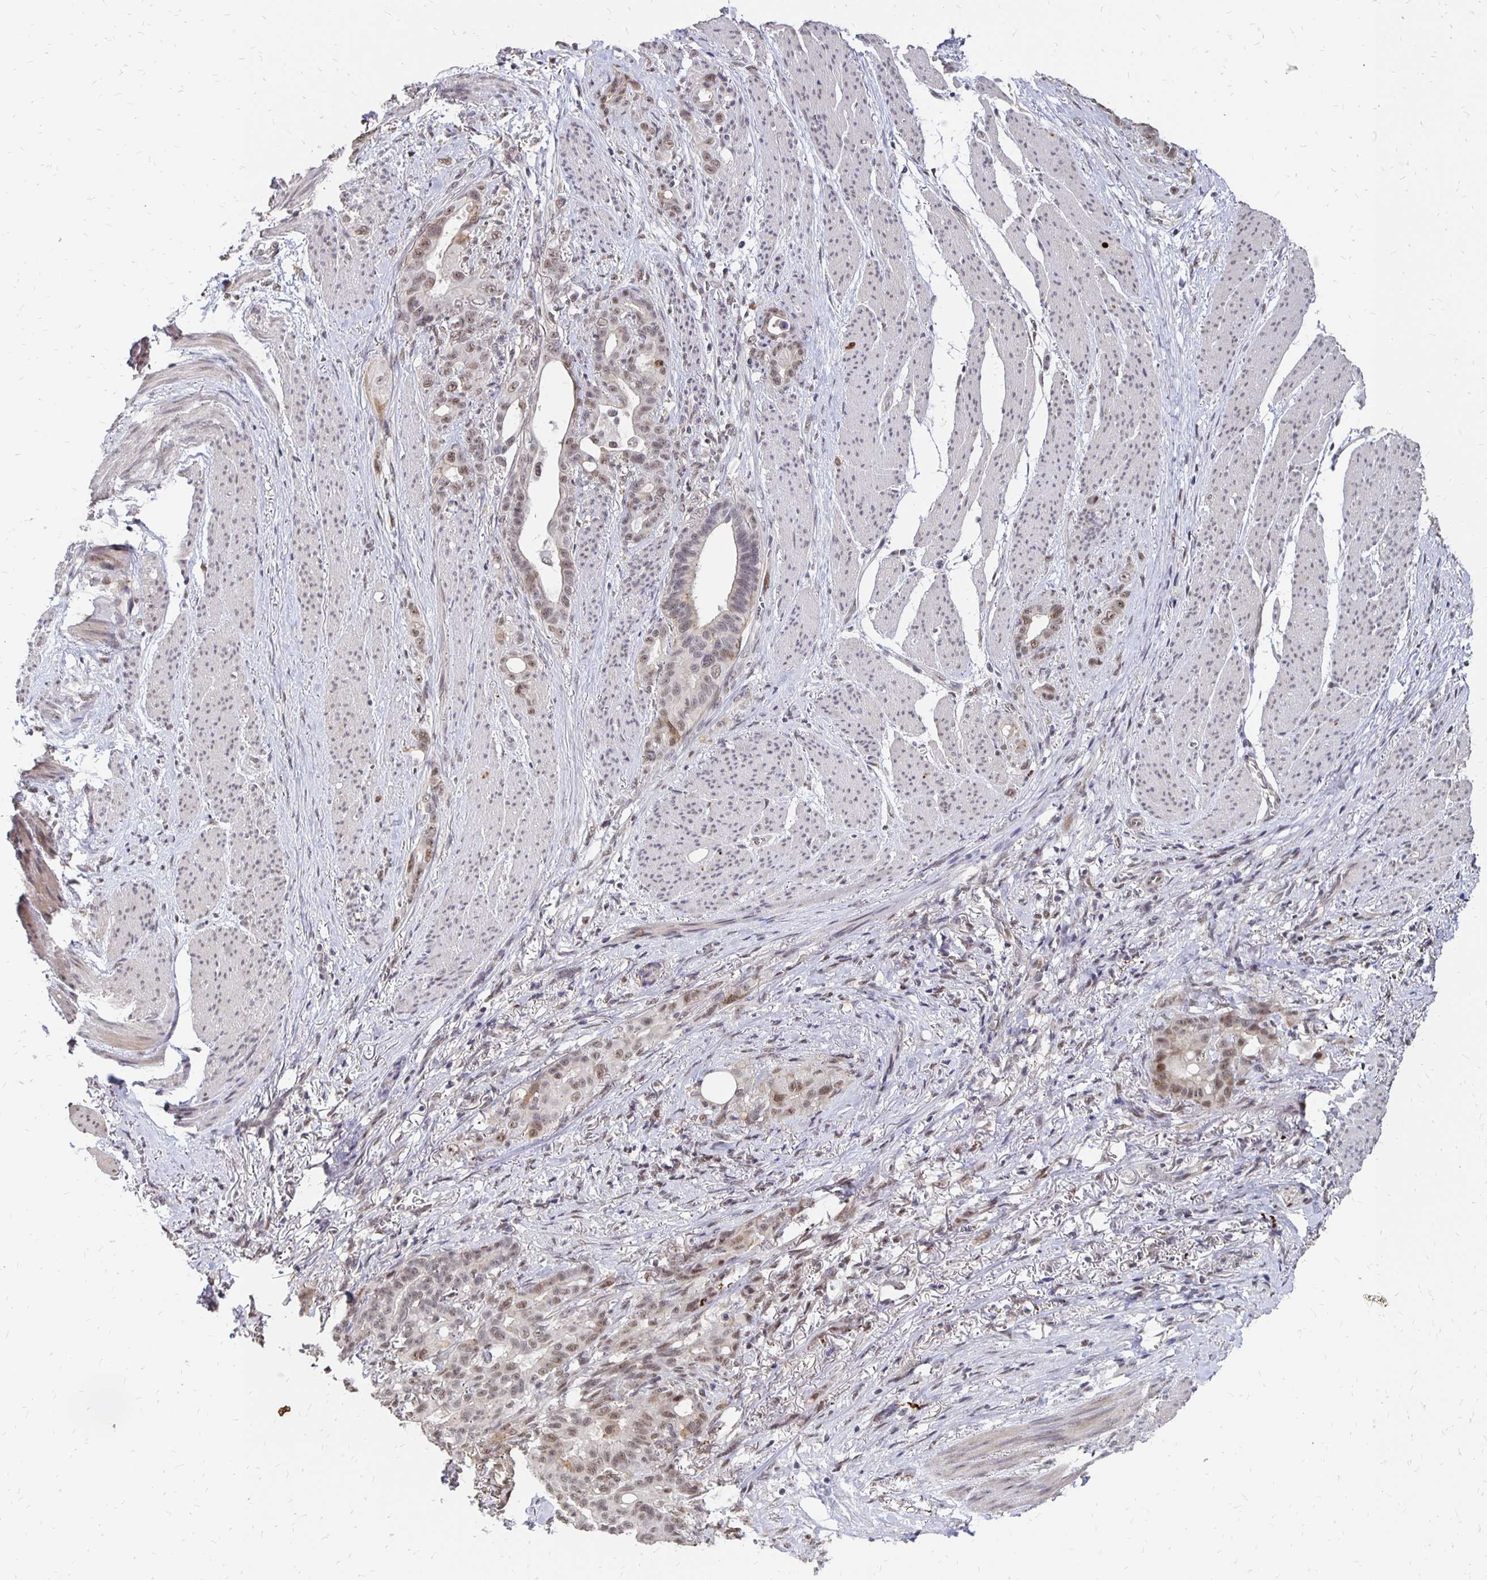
{"staining": {"intensity": "weak", "quantity": ">75%", "location": "nuclear"}, "tissue": "stomach cancer", "cell_type": "Tumor cells", "image_type": "cancer", "snomed": [{"axis": "morphology", "description": "Normal tissue, NOS"}, {"axis": "morphology", "description": "Adenocarcinoma, NOS"}, {"axis": "topography", "description": "Esophagus"}, {"axis": "topography", "description": "Stomach, upper"}], "caption": "IHC (DAB (3,3'-diaminobenzidine)) staining of human stomach cancer reveals weak nuclear protein staining in approximately >75% of tumor cells. The protein is shown in brown color, while the nuclei are stained blue.", "gene": "CLASRP", "patient": {"sex": "male", "age": 62}}